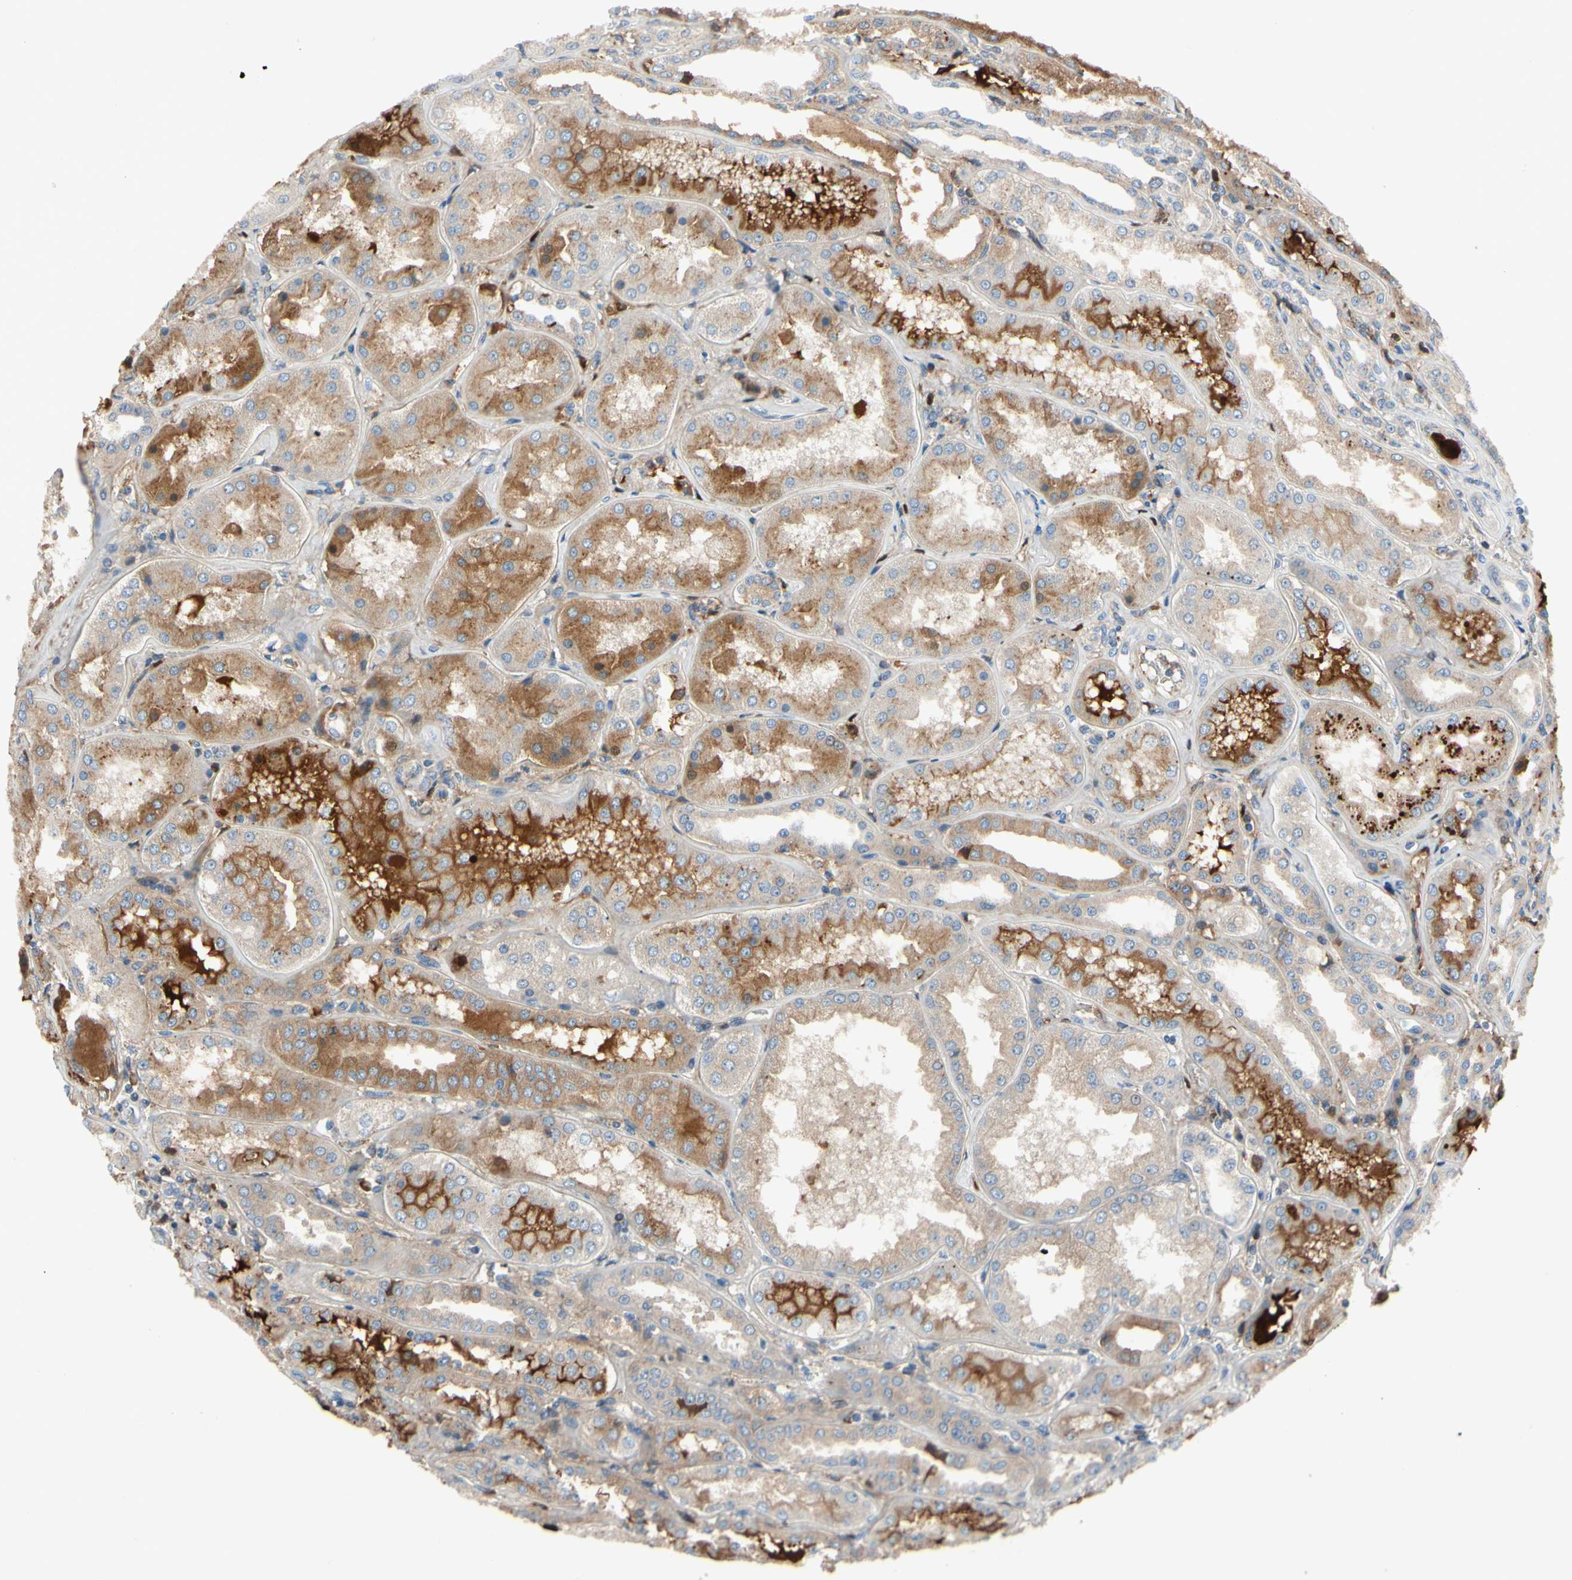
{"staining": {"intensity": "negative", "quantity": "none", "location": "none"}, "tissue": "kidney", "cell_type": "Cells in glomeruli", "image_type": "normal", "snomed": [{"axis": "morphology", "description": "Normal tissue, NOS"}, {"axis": "topography", "description": "Kidney"}], "caption": "This image is of benign kidney stained with immunohistochemistry (IHC) to label a protein in brown with the nuclei are counter-stained blue. There is no positivity in cells in glomeruli. The staining is performed using DAB (3,3'-diaminobenzidine) brown chromogen with nuclei counter-stained in using hematoxylin.", "gene": "HJURP", "patient": {"sex": "female", "age": 56}}